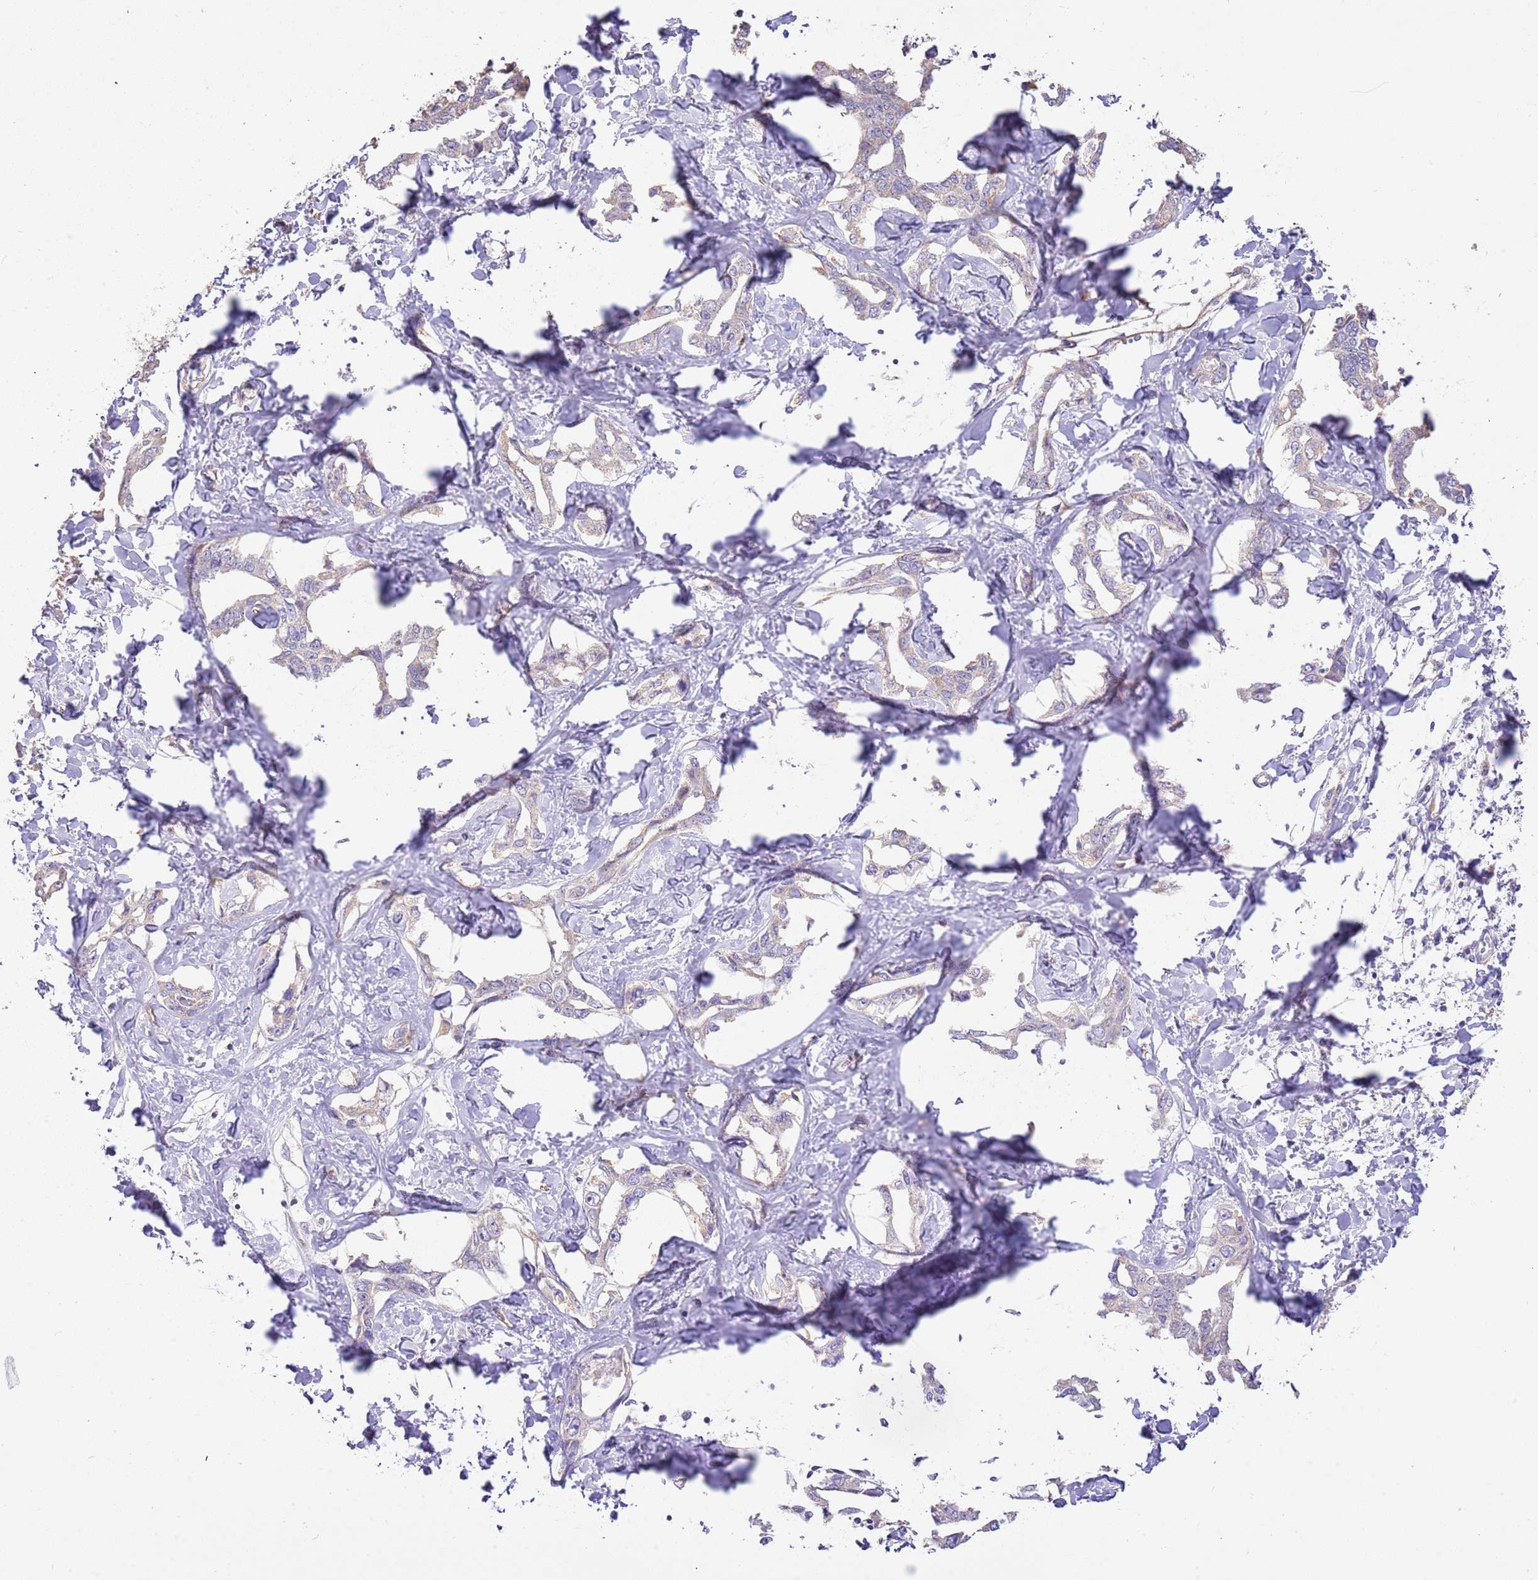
{"staining": {"intensity": "negative", "quantity": "none", "location": "none"}, "tissue": "liver cancer", "cell_type": "Tumor cells", "image_type": "cancer", "snomed": [{"axis": "morphology", "description": "Cholangiocarcinoma"}, {"axis": "topography", "description": "Liver"}], "caption": "IHC micrograph of liver cholangiocarcinoma stained for a protein (brown), which displays no positivity in tumor cells.", "gene": "DOCK9", "patient": {"sex": "male", "age": 59}}